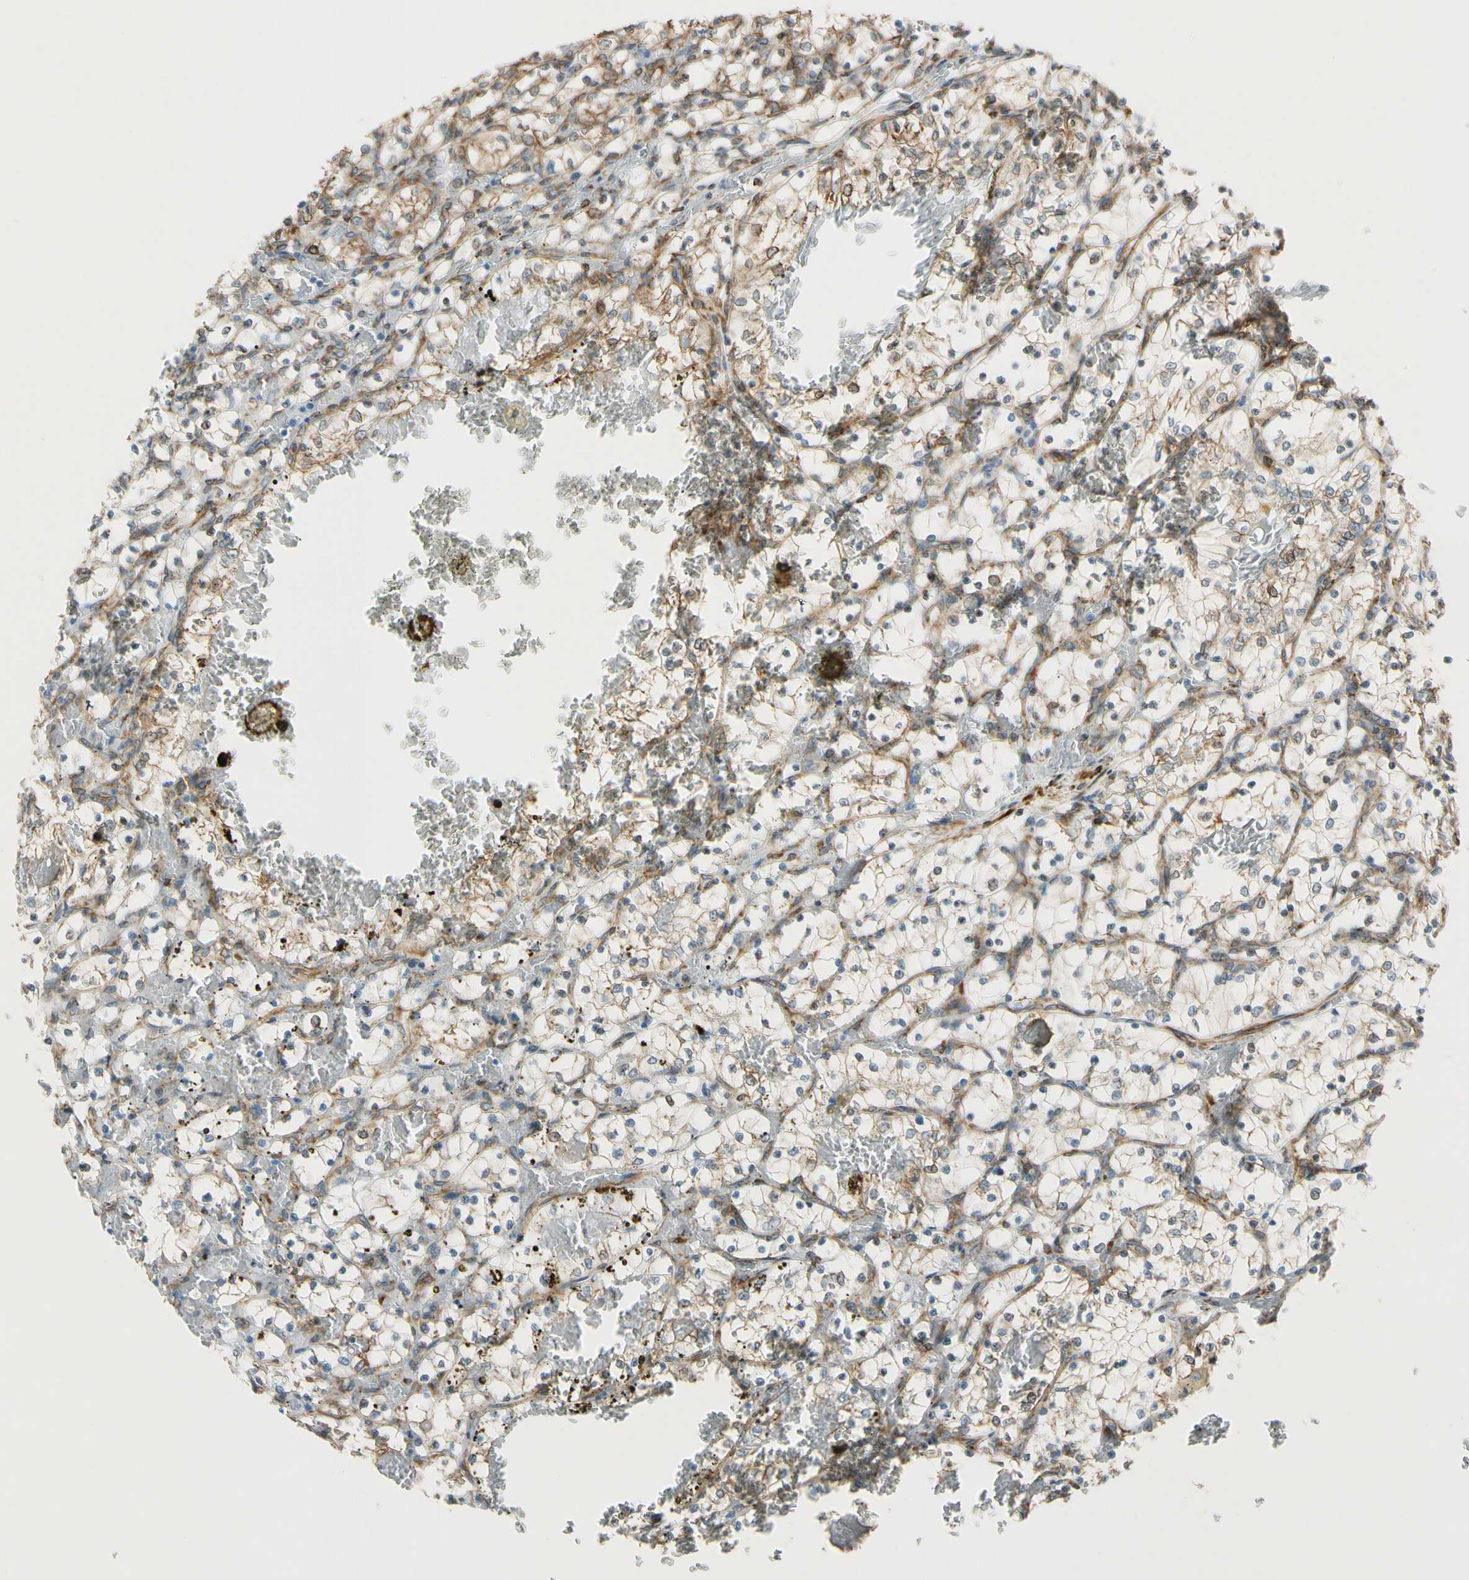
{"staining": {"intensity": "weak", "quantity": "<25%", "location": "cytoplasmic/membranous"}, "tissue": "renal cancer", "cell_type": "Tumor cells", "image_type": "cancer", "snomed": [{"axis": "morphology", "description": "Adenocarcinoma, NOS"}, {"axis": "topography", "description": "Kidney"}], "caption": "High magnification brightfield microscopy of adenocarcinoma (renal) stained with DAB (3,3'-diaminobenzidine) (brown) and counterstained with hematoxylin (blue): tumor cells show no significant staining.", "gene": "FKBP7", "patient": {"sex": "female", "age": 69}}